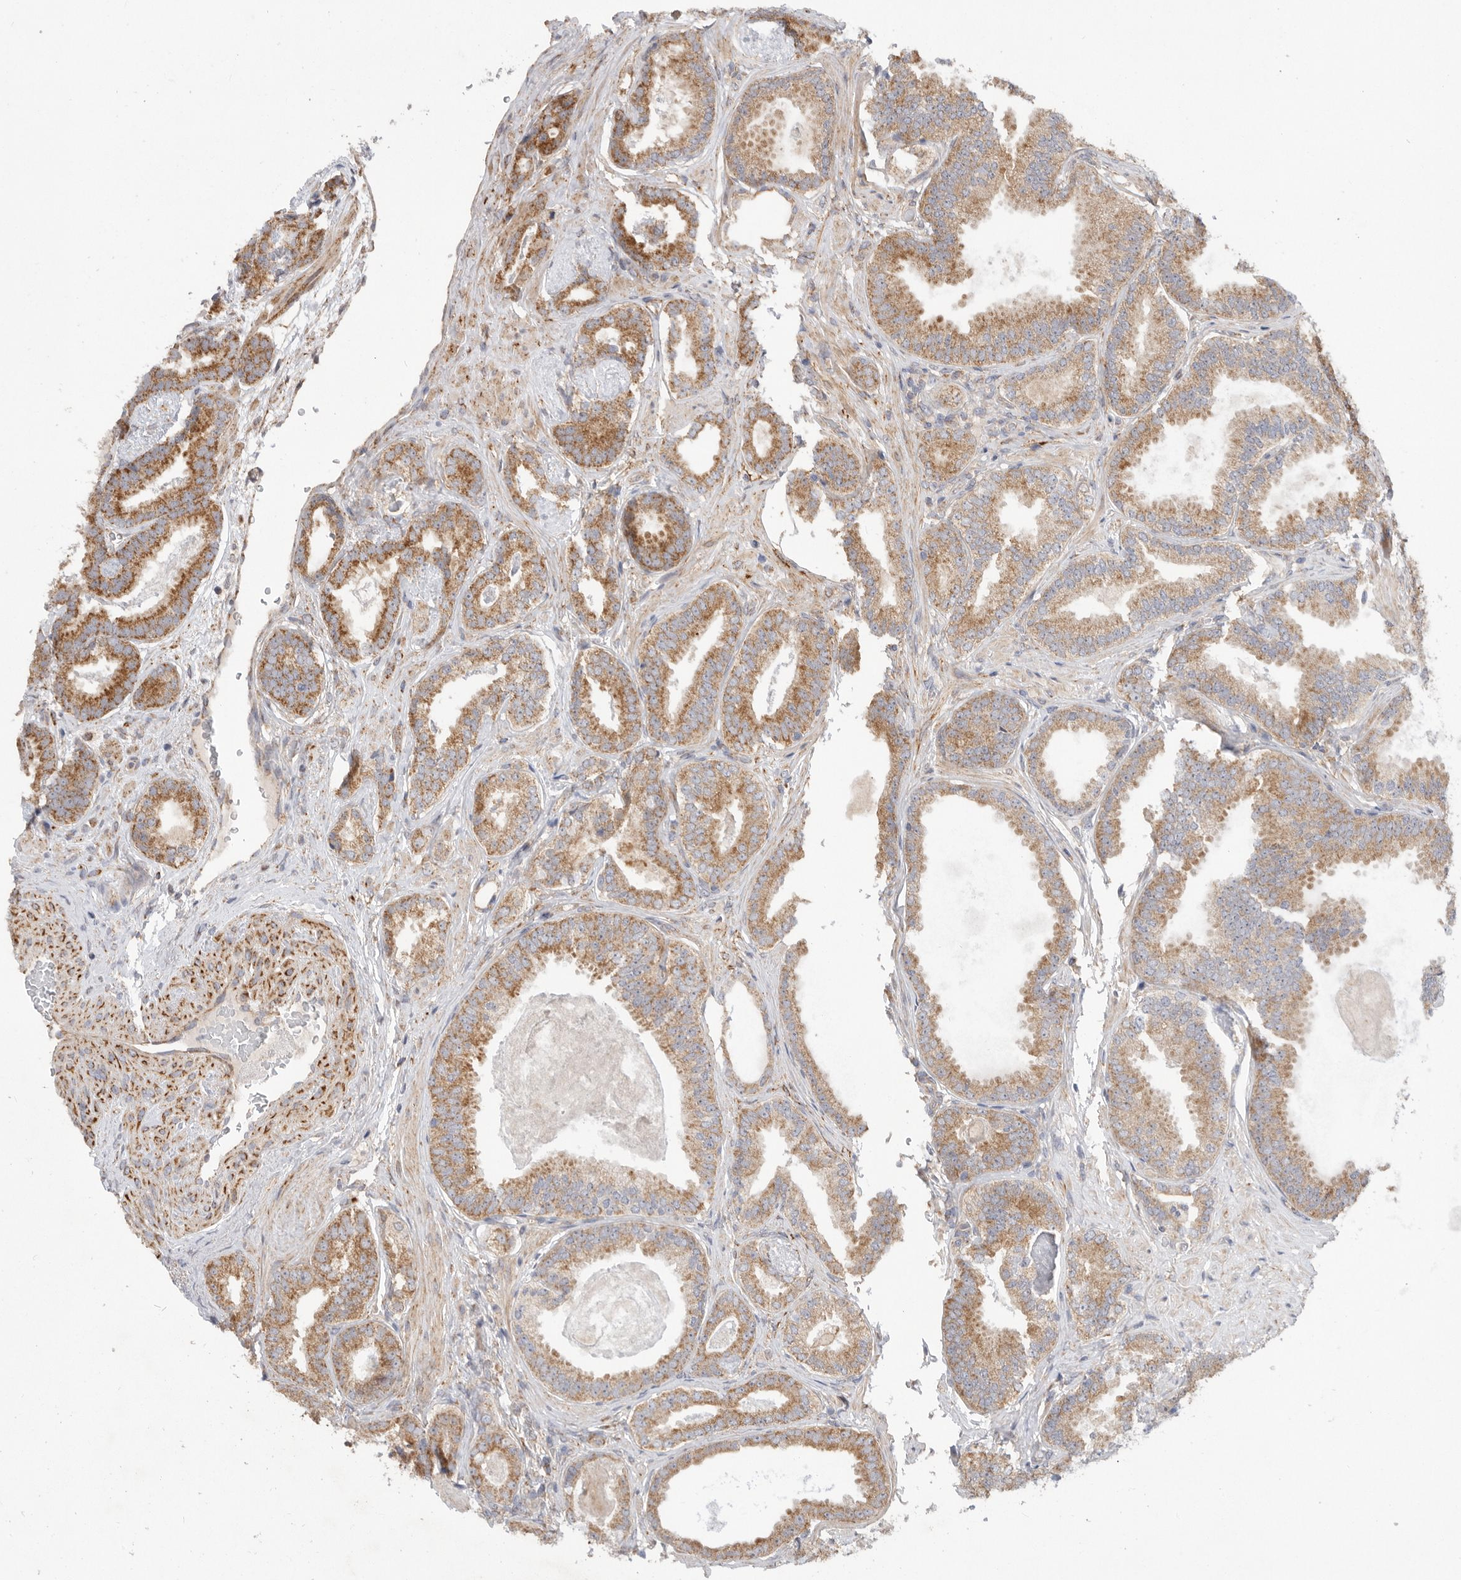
{"staining": {"intensity": "moderate", "quantity": ">75%", "location": "cytoplasmic/membranous"}, "tissue": "prostate cancer", "cell_type": "Tumor cells", "image_type": "cancer", "snomed": [{"axis": "morphology", "description": "Adenocarcinoma, Low grade"}, {"axis": "topography", "description": "Prostate"}], "caption": "Human adenocarcinoma (low-grade) (prostate) stained for a protein (brown) displays moderate cytoplasmic/membranous positive staining in approximately >75% of tumor cells.", "gene": "MTFR1L", "patient": {"sex": "male", "age": 71}}